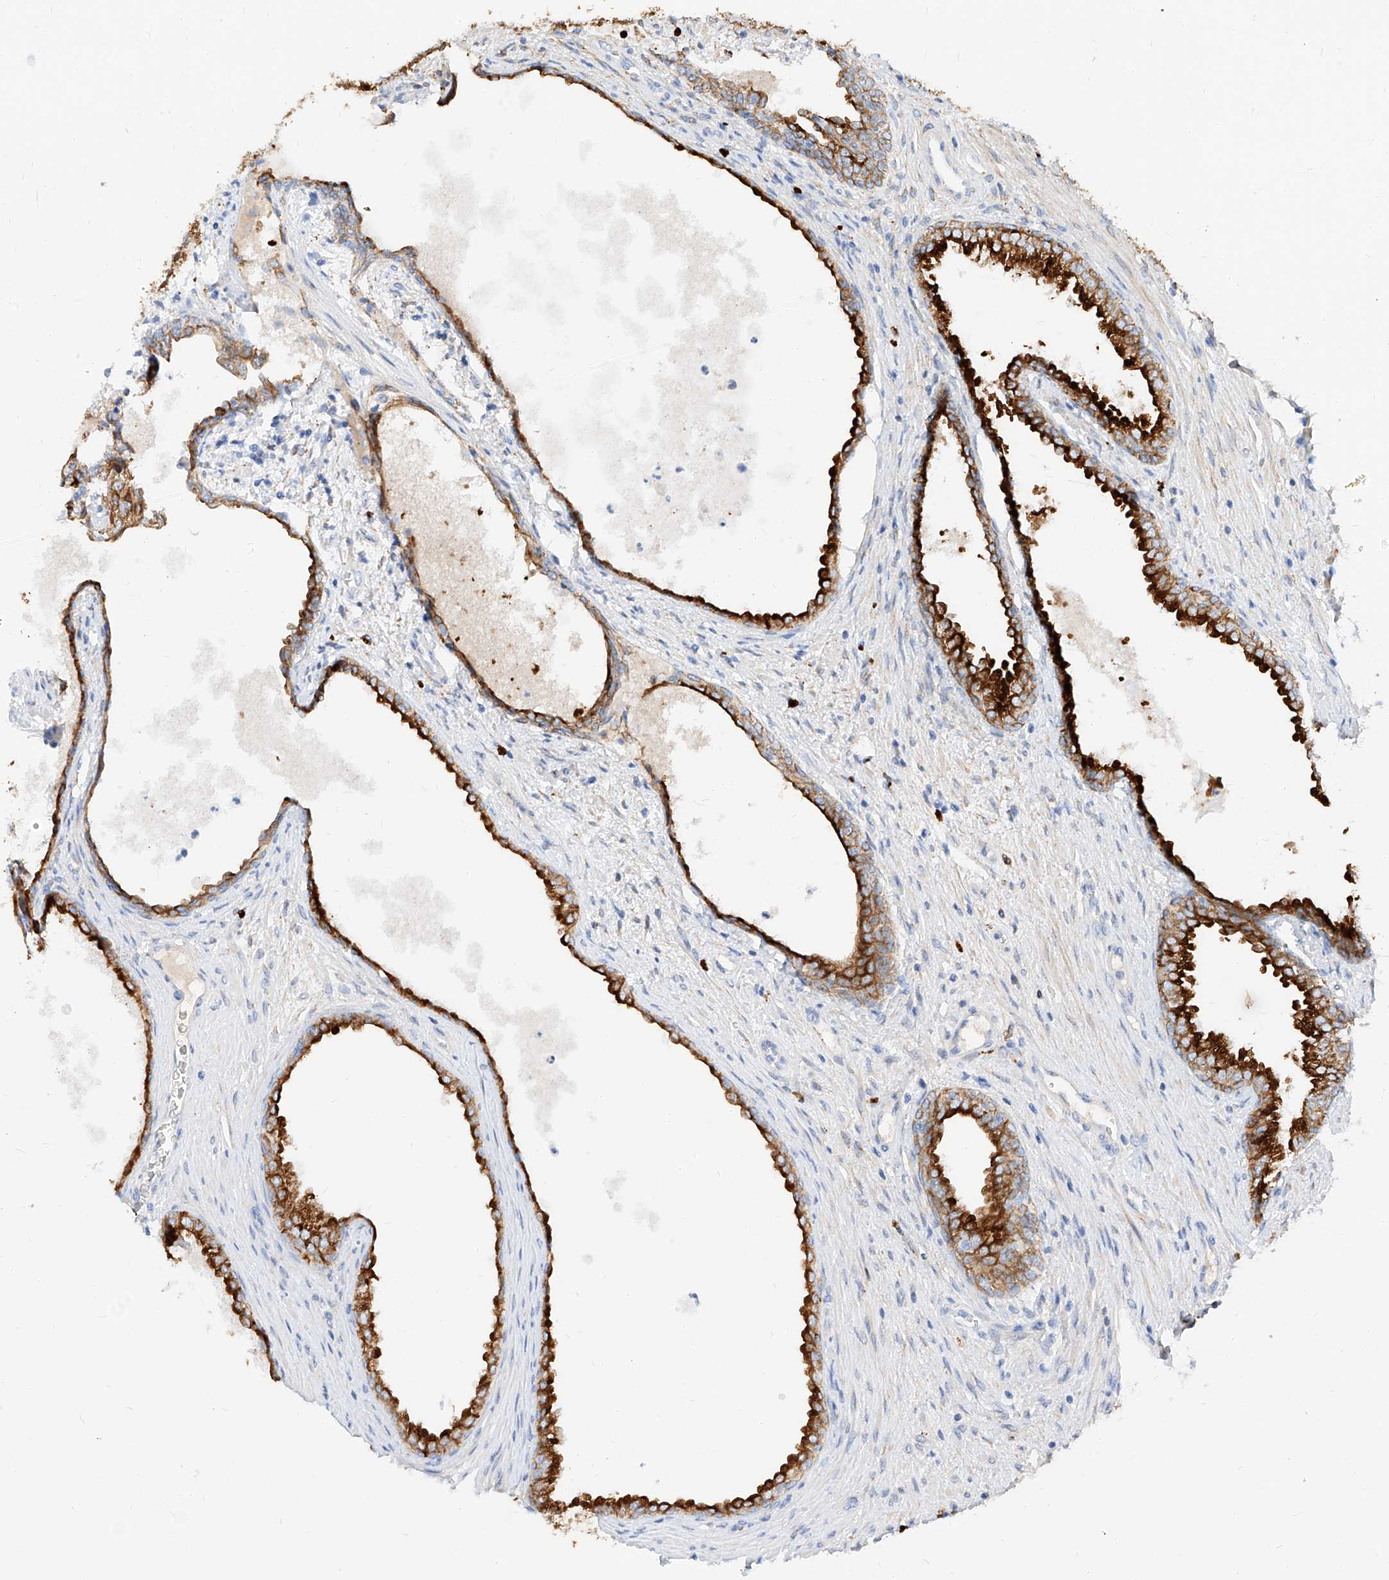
{"staining": {"intensity": "strong", "quantity": ">75%", "location": "cytoplasmic/membranous"}, "tissue": "prostate", "cell_type": "Glandular cells", "image_type": "normal", "snomed": [{"axis": "morphology", "description": "Normal tissue, NOS"}, {"axis": "topography", "description": "Prostate"}], "caption": "IHC image of benign prostate stained for a protein (brown), which shows high levels of strong cytoplasmic/membranous positivity in approximately >75% of glandular cells.", "gene": "MAP7", "patient": {"sex": "male", "age": 76}}